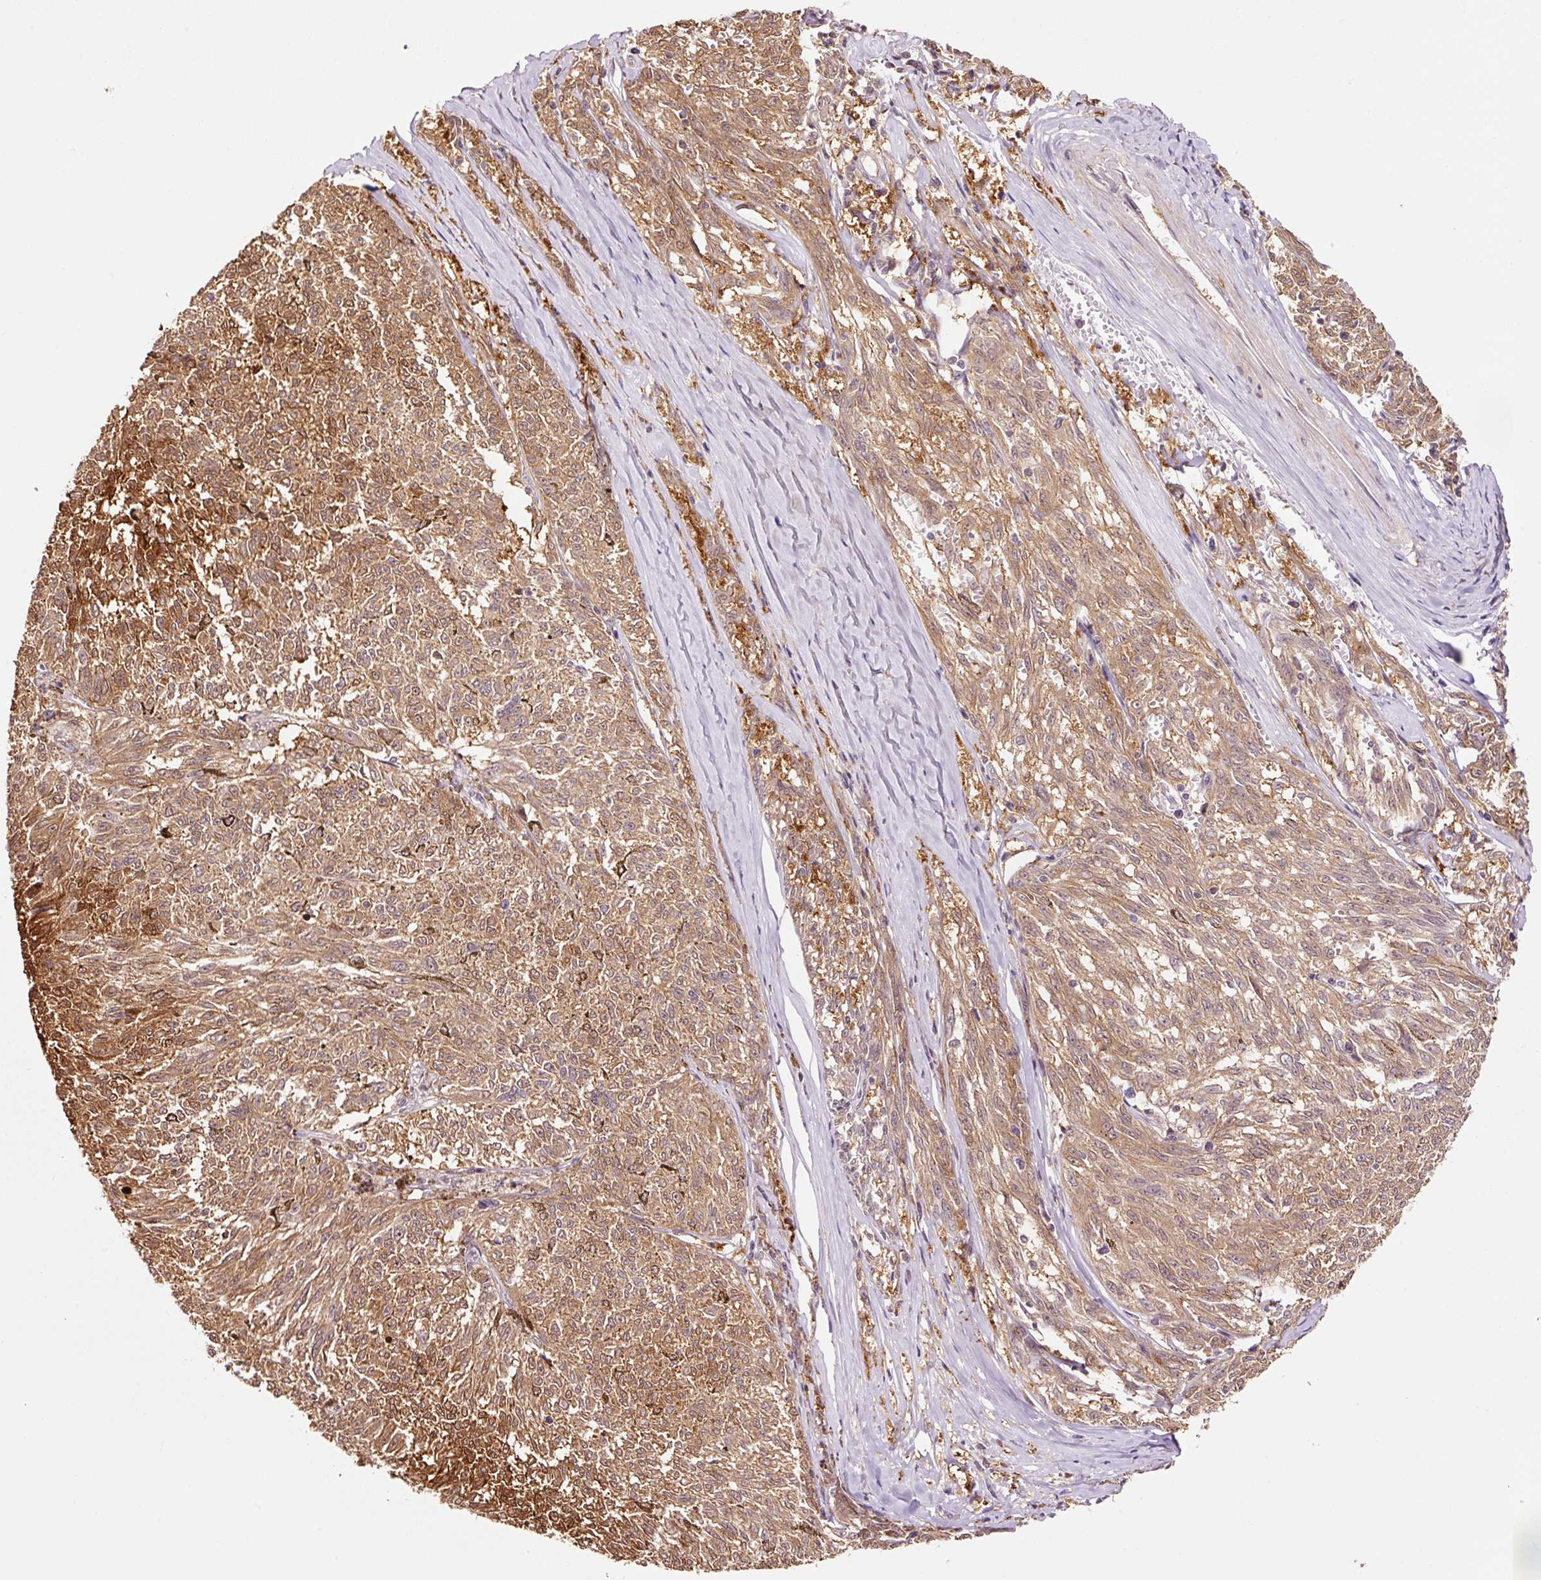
{"staining": {"intensity": "moderate", "quantity": ">75%", "location": "cytoplasmic/membranous,nuclear"}, "tissue": "melanoma", "cell_type": "Tumor cells", "image_type": "cancer", "snomed": [{"axis": "morphology", "description": "Malignant melanoma, NOS"}, {"axis": "topography", "description": "Skin"}], "caption": "The micrograph displays a brown stain indicating the presence of a protein in the cytoplasmic/membranous and nuclear of tumor cells in melanoma.", "gene": "FBXL14", "patient": {"sex": "female", "age": 72}}